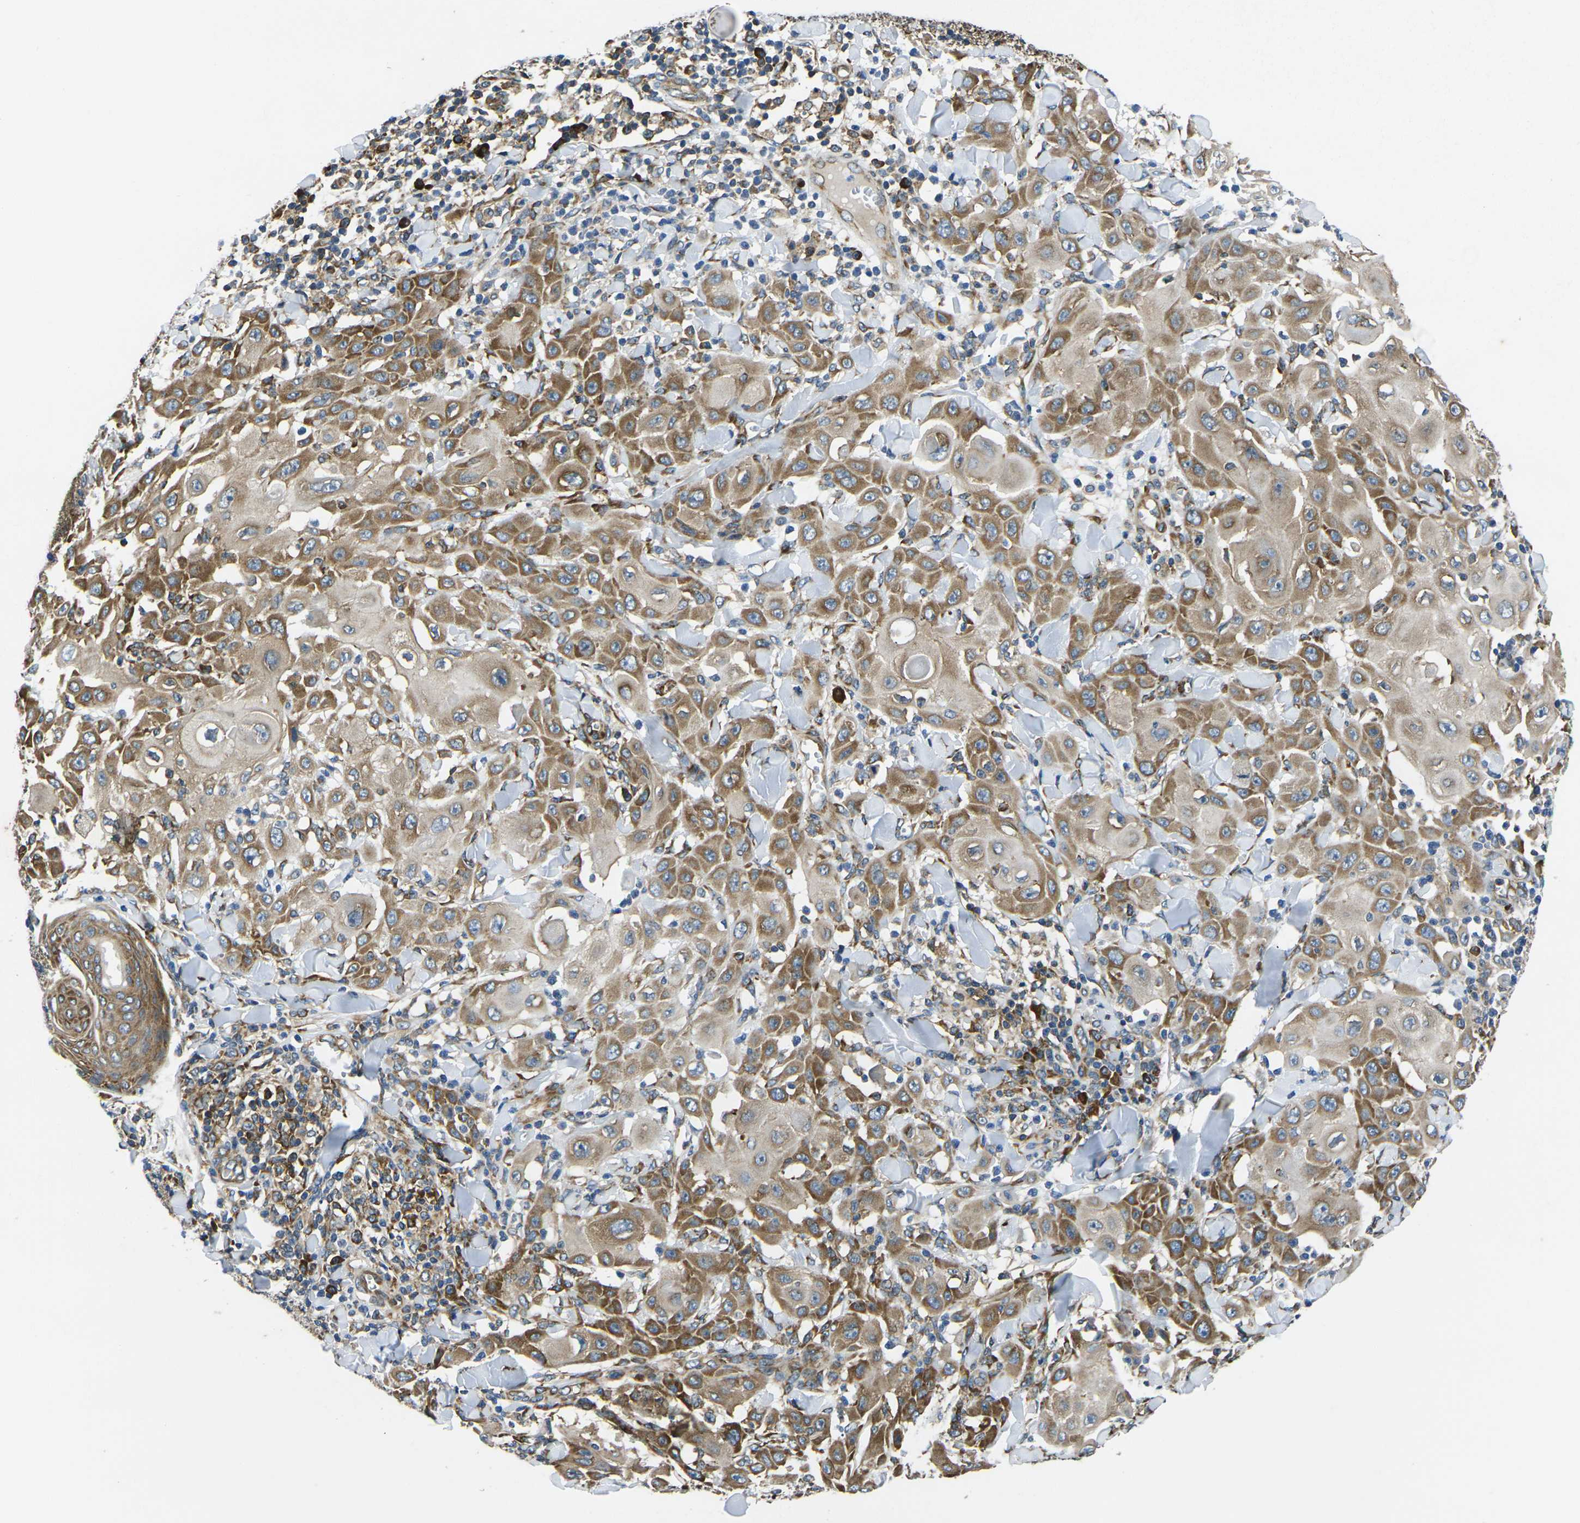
{"staining": {"intensity": "moderate", "quantity": ">75%", "location": "cytoplasmic/membranous"}, "tissue": "skin cancer", "cell_type": "Tumor cells", "image_type": "cancer", "snomed": [{"axis": "morphology", "description": "Squamous cell carcinoma, NOS"}, {"axis": "topography", "description": "Skin"}], "caption": "Squamous cell carcinoma (skin) stained for a protein (brown) demonstrates moderate cytoplasmic/membranous positive positivity in about >75% of tumor cells.", "gene": "RPSA", "patient": {"sex": "male", "age": 24}}